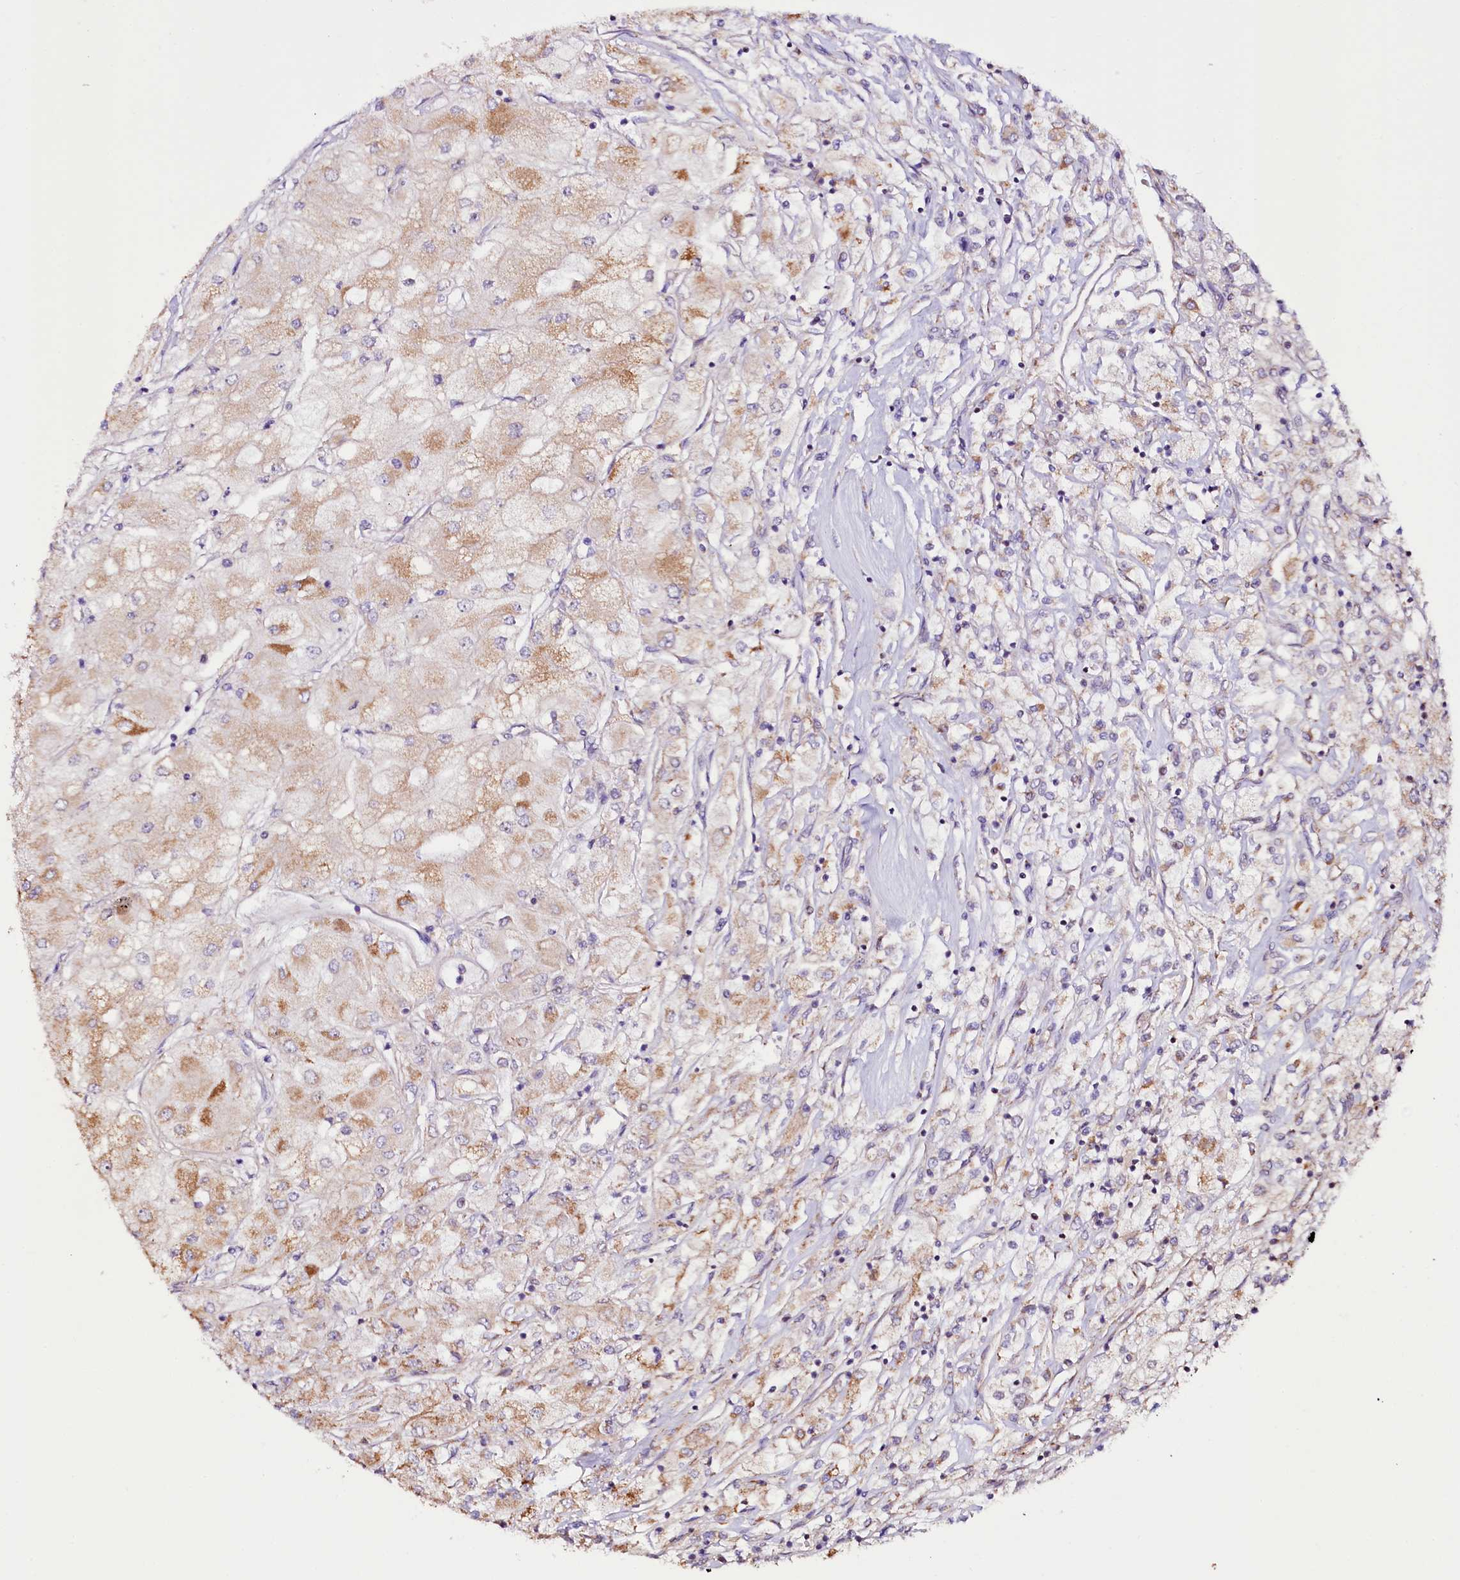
{"staining": {"intensity": "moderate", "quantity": "<25%", "location": "cytoplasmic/membranous"}, "tissue": "renal cancer", "cell_type": "Tumor cells", "image_type": "cancer", "snomed": [{"axis": "morphology", "description": "Adenocarcinoma, NOS"}, {"axis": "topography", "description": "Kidney"}], "caption": "Protein analysis of renal cancer (adenocarcinoma) tissue shows moderate cytoplasmic/membranous expression in about <25% of tumor cells.", "gene": "ST7", "patient": {"sex": "male", "age": 80}}